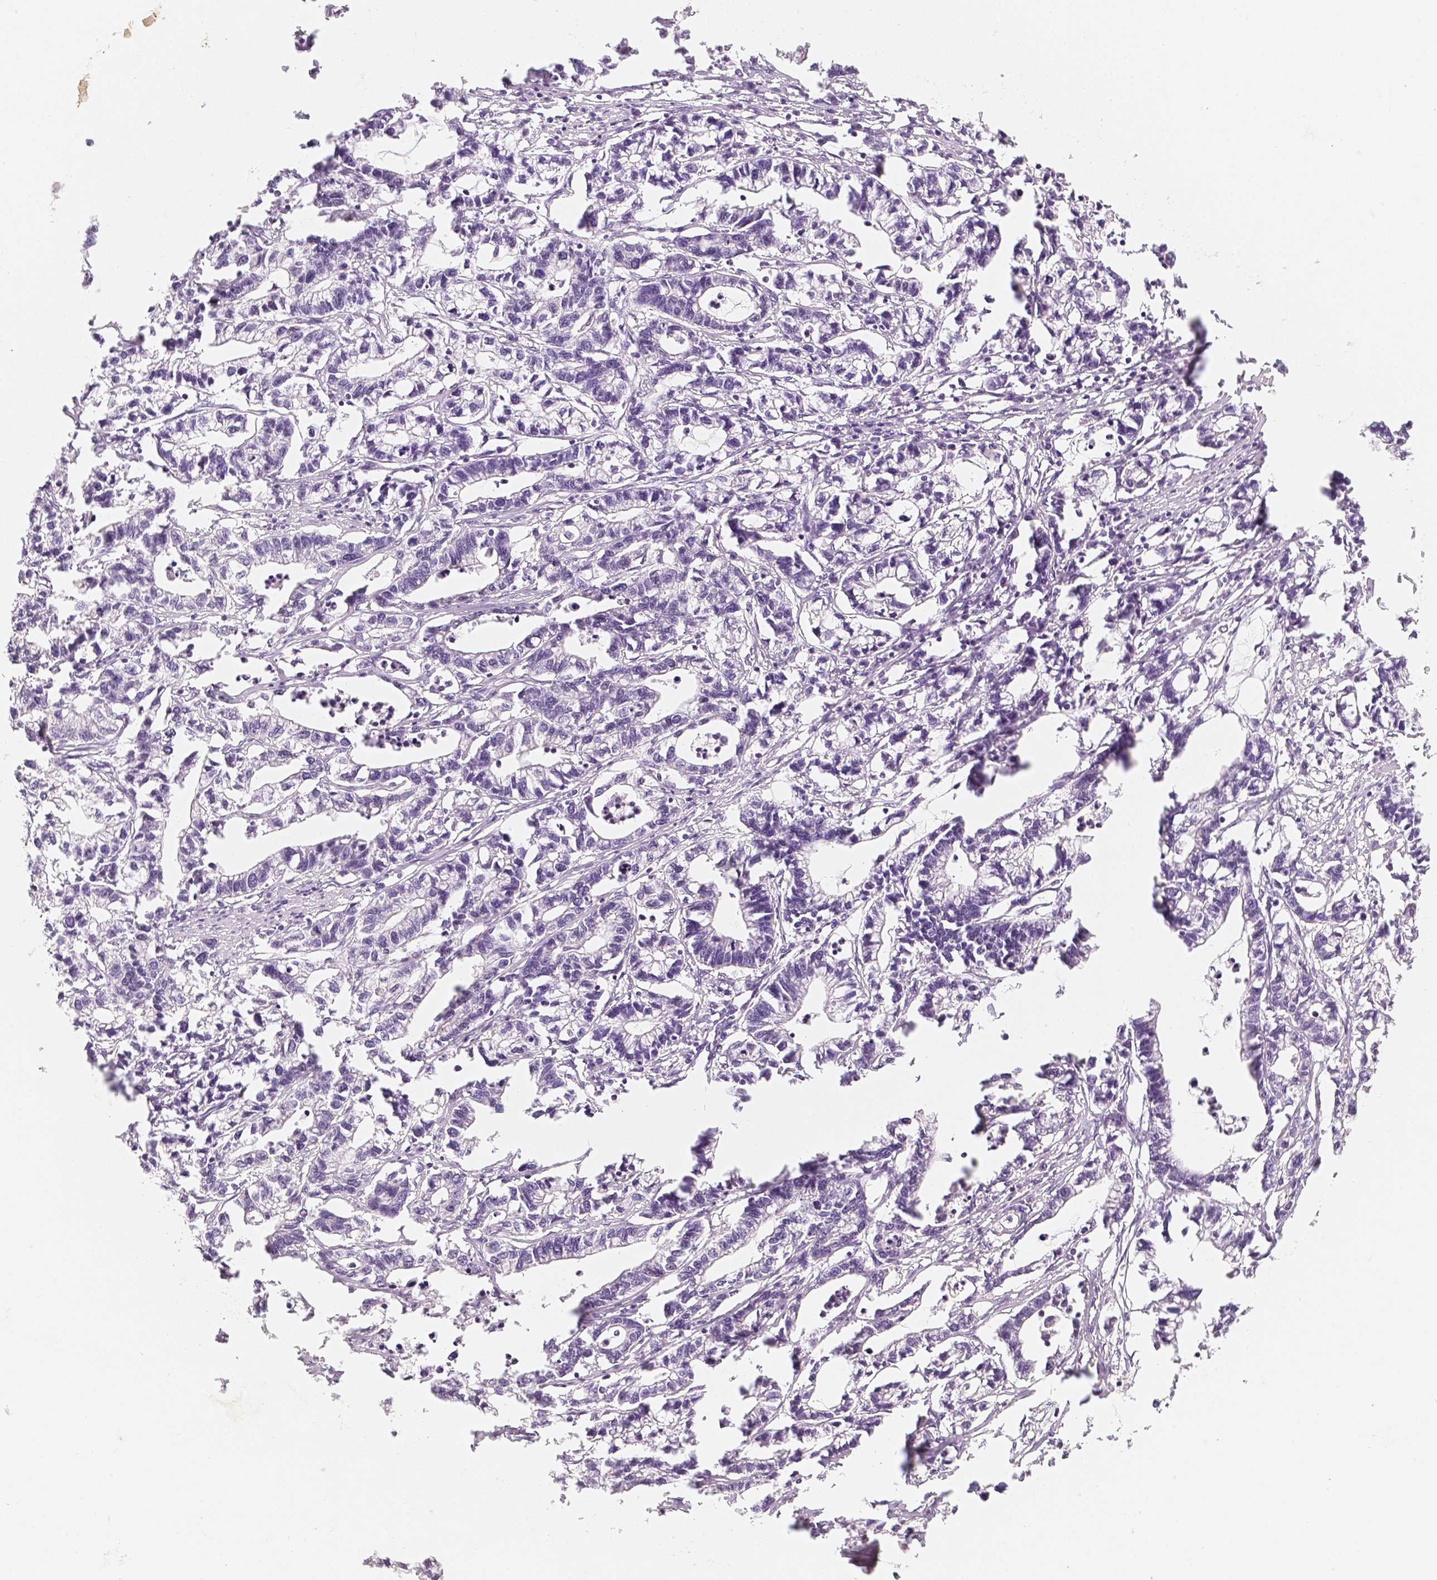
{"staining": {"intensity": "negative", "quantity": "none", "location": "none"}, "tissue": "stomach cancer", "cell_type": "Tumor cells", "image_type": "cancer", "snomed": [{"axis": "morphology", "description": "Adenocarcinoma, NOS"}, {"axis": "topography", "description": "Stomach"}], "caption": "This is an immunohistochemistry (IHC) micrograph of human stomach adenocarcinoma. There is no staining in tumor cells.", "gene": "KDM5B", "patient": {"sex": "male", "age": 83}}